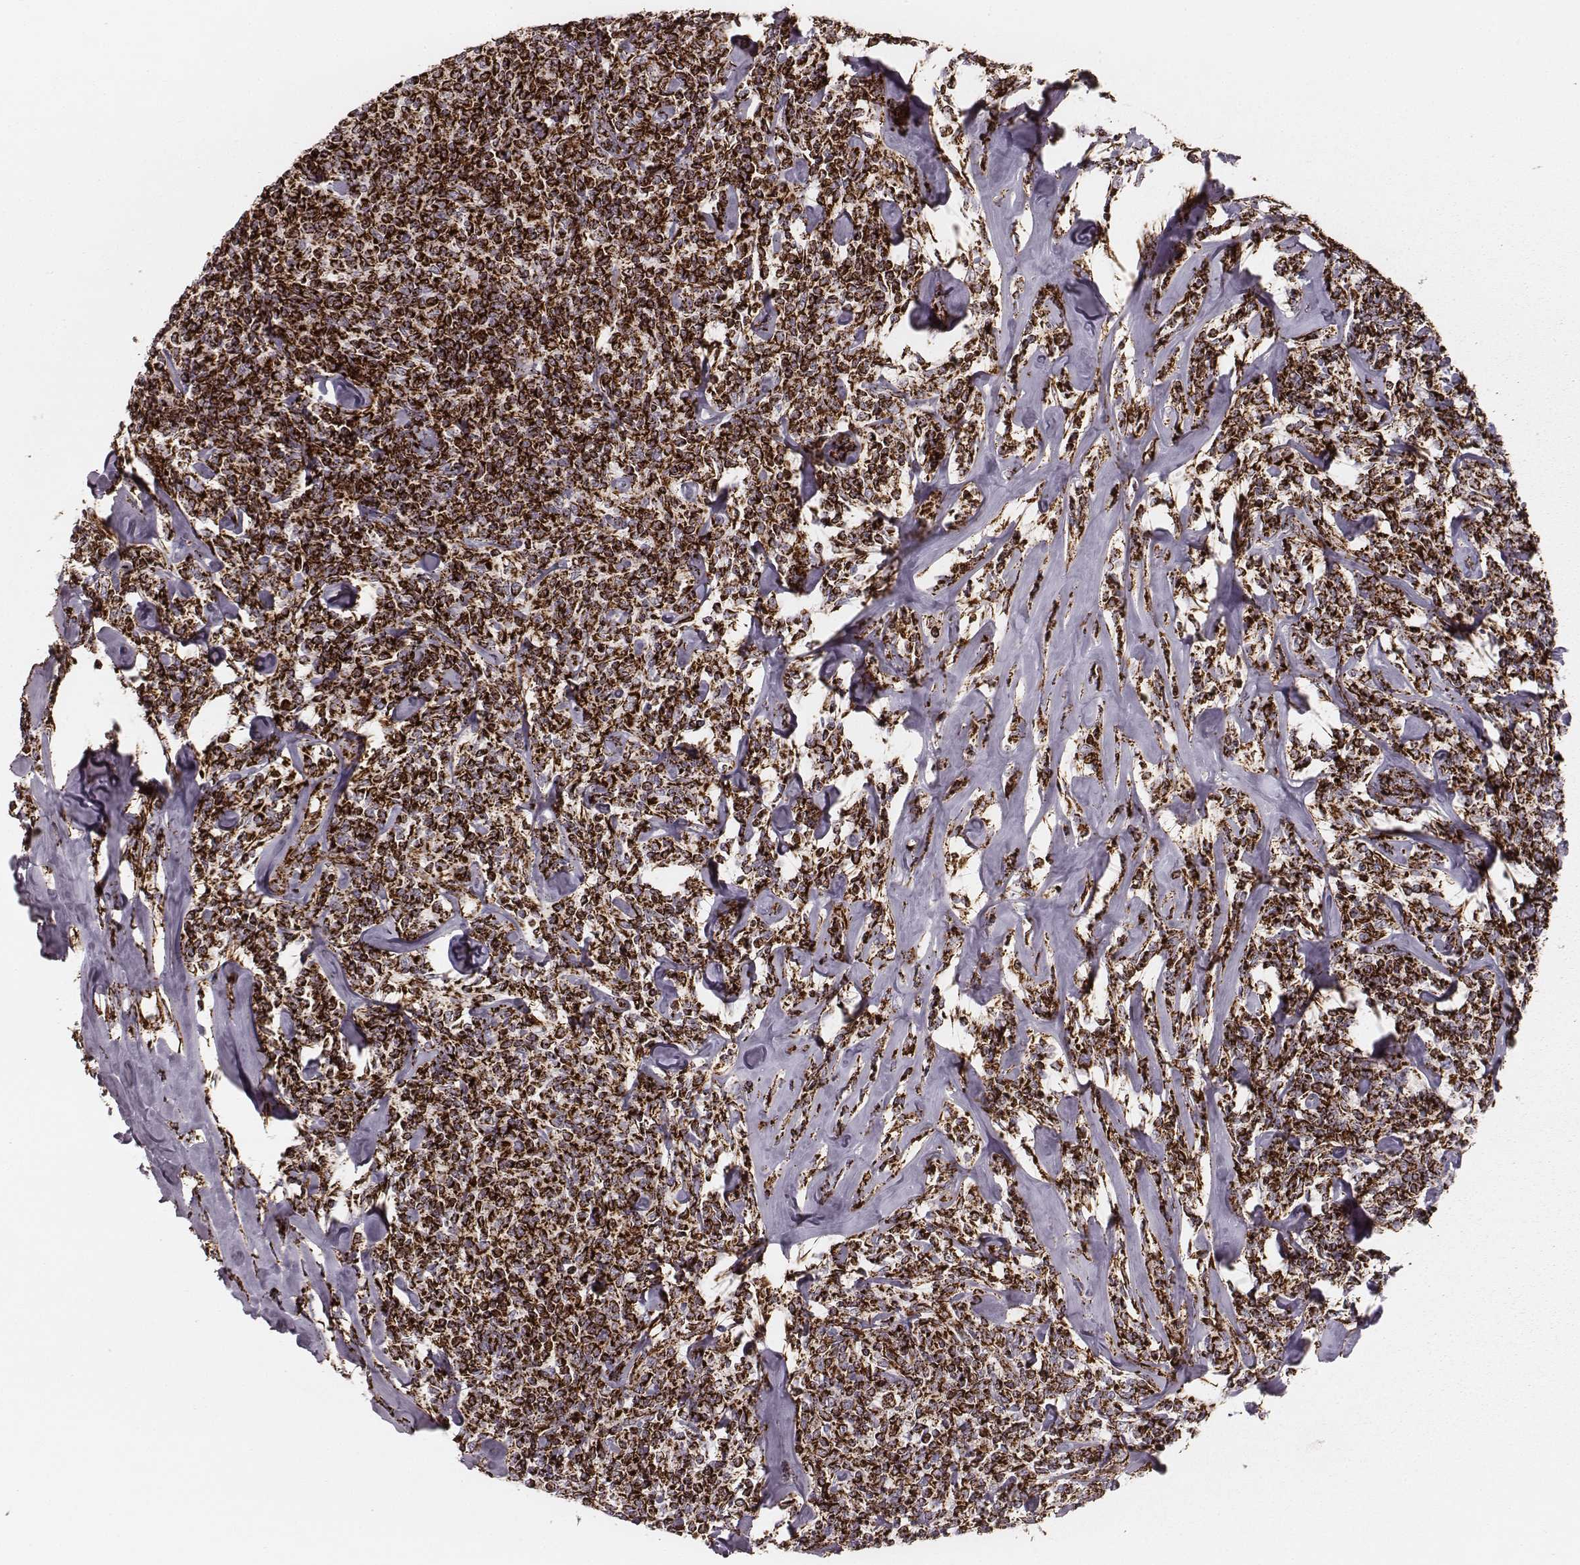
{"staining": {"intensity": "strong", "quantity": ">75%", "location": "cytoplasmic/membranous"}, "tissue": "lymphoma", "cell_type": "Tumor cells", "image_type": "cancer", "snomed": [{"axis": "morphology", "description": "Malignant lymphoma, non-Hodgkin's type, Low grade"}, {"axis": "topography", "description": "Lymph node"}], "caption": "Immunohistochemistry staining of low-grade malignant lymphoma, non-Hodgkin's type, which shows high levels of strong cytoplasmic/membranous expression in about >75% of tumor cells indicating strong cytoplasmic/membranous protein positivity. The staining was performed using DAB (brown) for protein detection and nuclei were counterstained in hematoxylin (blue).", "gene": "TUFM", "patient": {"sex": "female", "age": 56}}